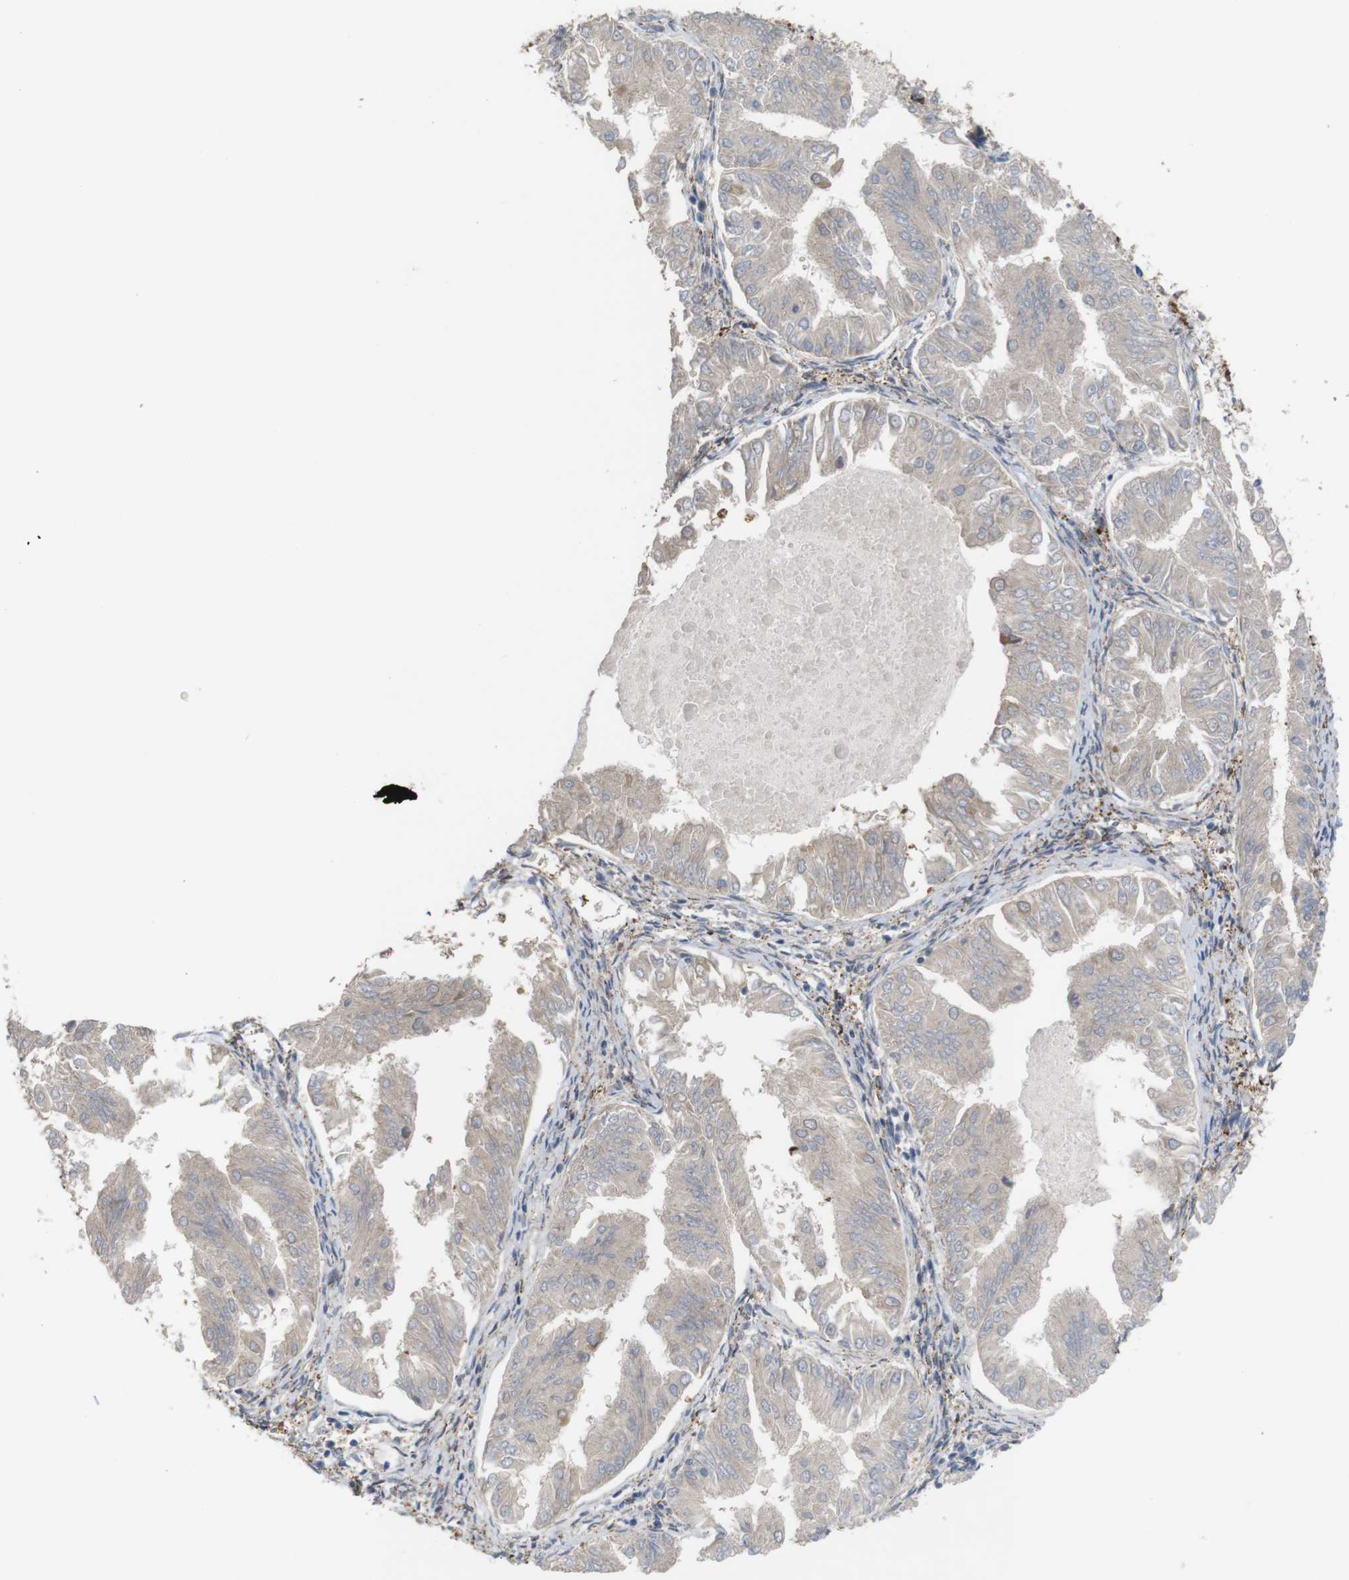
{"staining": {"intensity": "weak", "quantity": ">75%", "location": "cytoplasmic/membranous"}, "tissue": "endometrial cancer", "cell_type": "Tumor cells", "image_type": "cancer", "snomed": [{"axis": "morphology", "description": "Adenocarcinoma, NOS"}, {"axis": "topography", "description": "Endometrium"}], "caption": "Endometrial cancer (adenocarcinoma) was stained to show a protein in brown. There is low levels of weak cytoplasmic/membranous positivity in about >75% of tumor cells.", "gene": "PTPRR", "patient": {"sex": "female", "age": 53}}